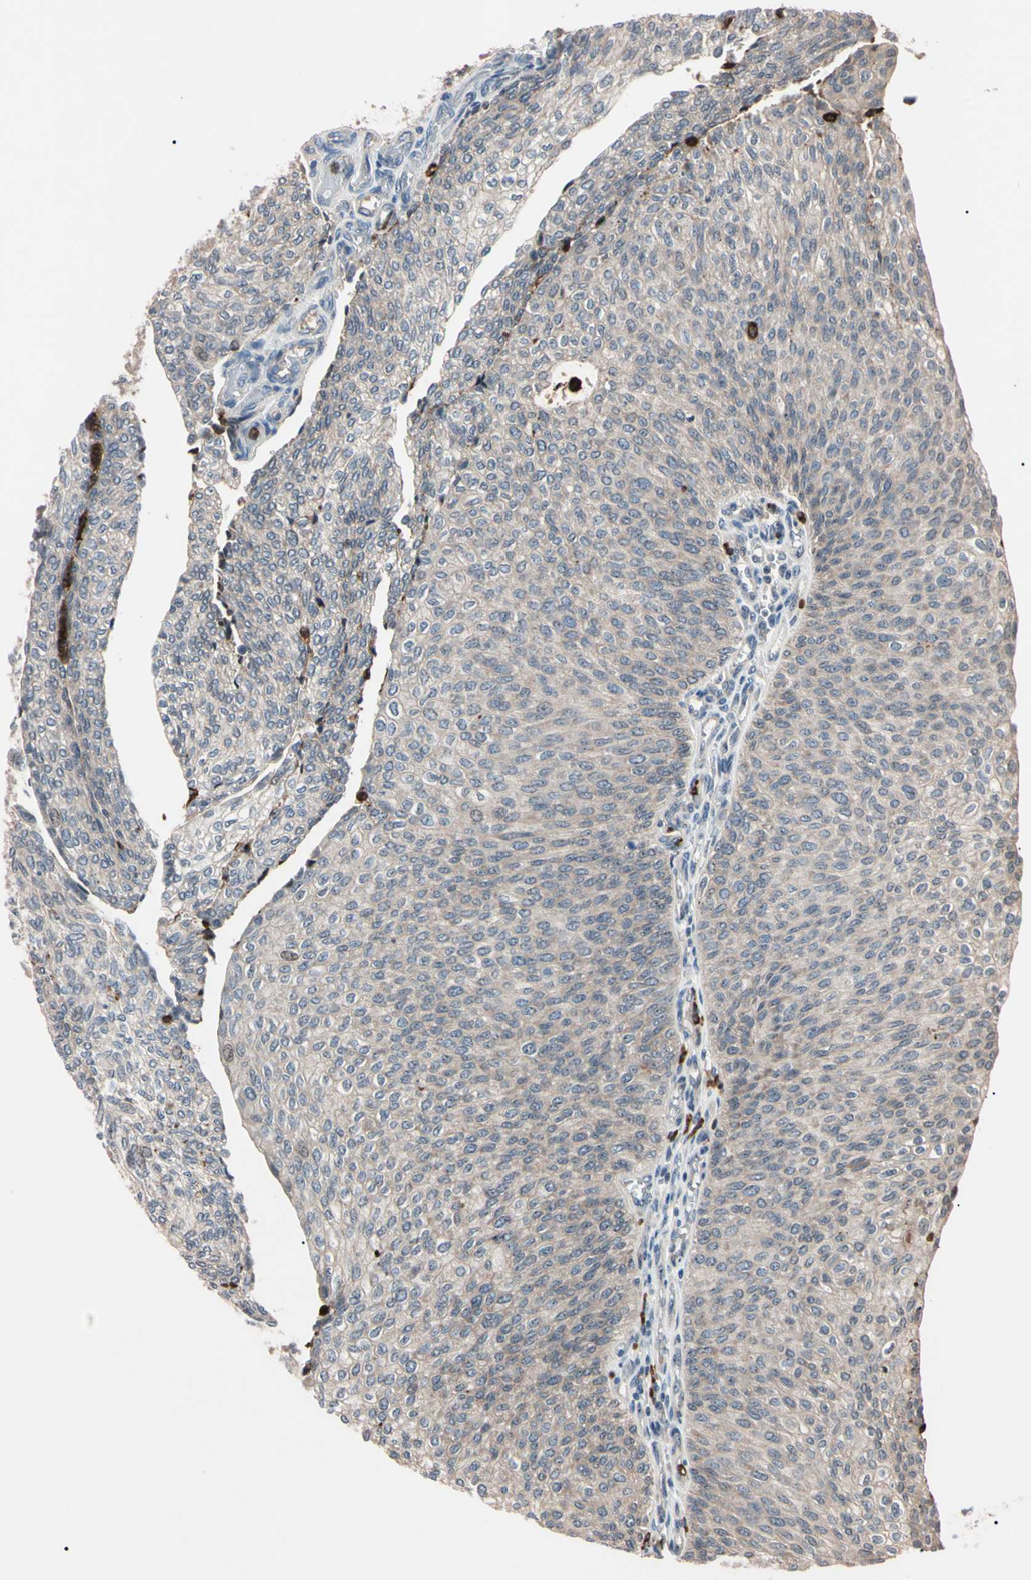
{"staining": {"intensity": "strong", "quantity": "<25%", "location": "cytoplasmic/membranous,nuclear"}, "tissue": "urothelial cancer", "cell_type": "Tumor cells", "image_type": "cancer", "snomed": [{"axis": "morphology", "description": "Urothelial carcinoma, Low grade"}, {"axis": "topography", "description": "Urinary bladder"}], "caption": "Tumor cells show medium levels of strong cytoplasmic/membranous and nuclear positivity in about <25% of cells in urothelial cancer. (DAB IHC, brown staining for protein, blue staining for nuclei).", "gene": "TRAF5", "patient": {"sex": "female", "age": 79}}